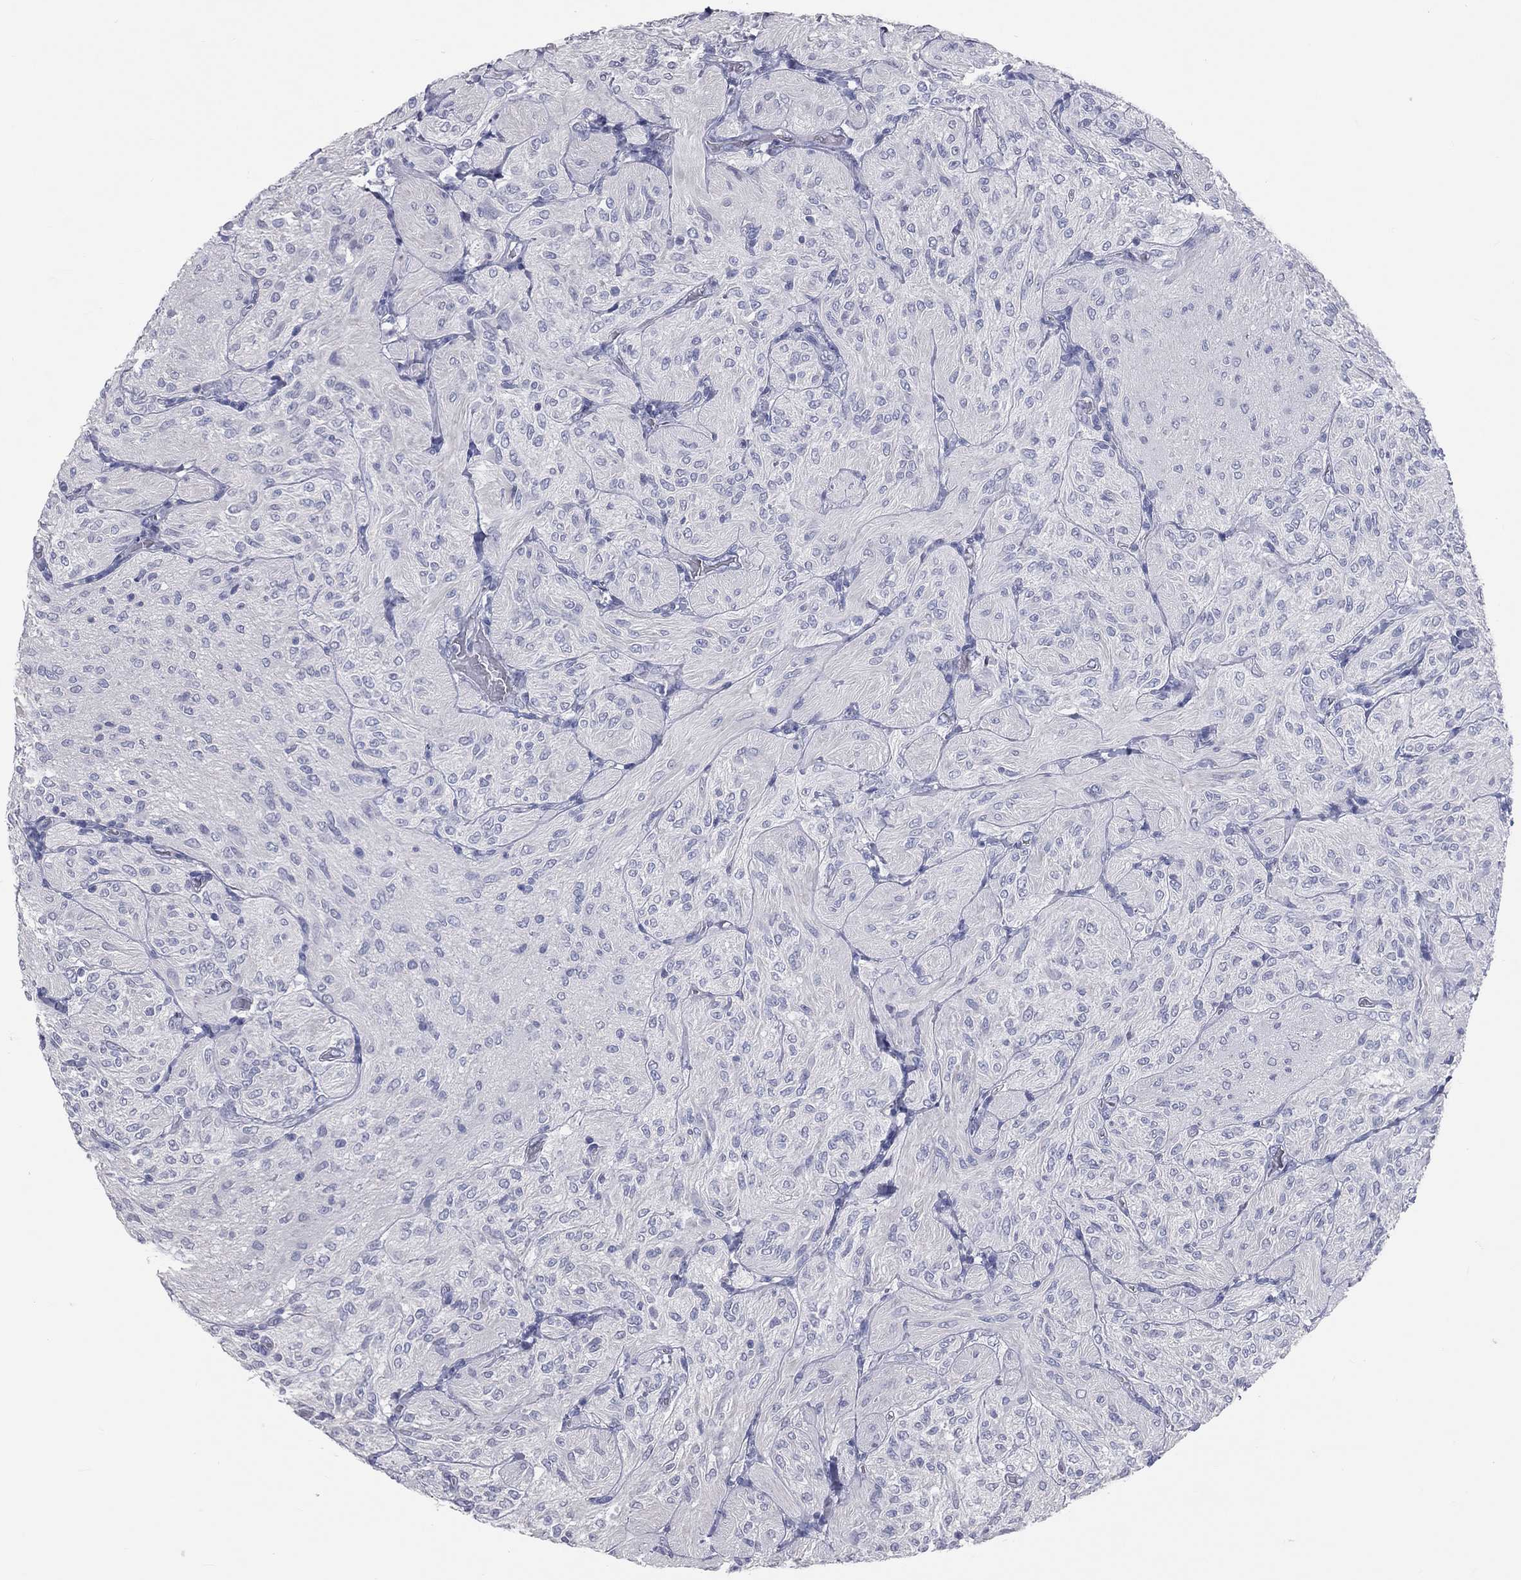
{"staining": {"intensity": "negative", "quantity": "none", "location": "none"}, "tissue": "glioma", "cell_type": "Tumor cells", "image_type": "cancer", "snomed": [{"axis": "morphology", "description": "Glioma, malignant, Low grade"}, {"axis": "topography", "description": "Brain"}], "caption": "Tumor cells are negative for brown protein staining in glioma.", "gene": "TFPI2", "patient": {"sex": "male", "age": 3}}